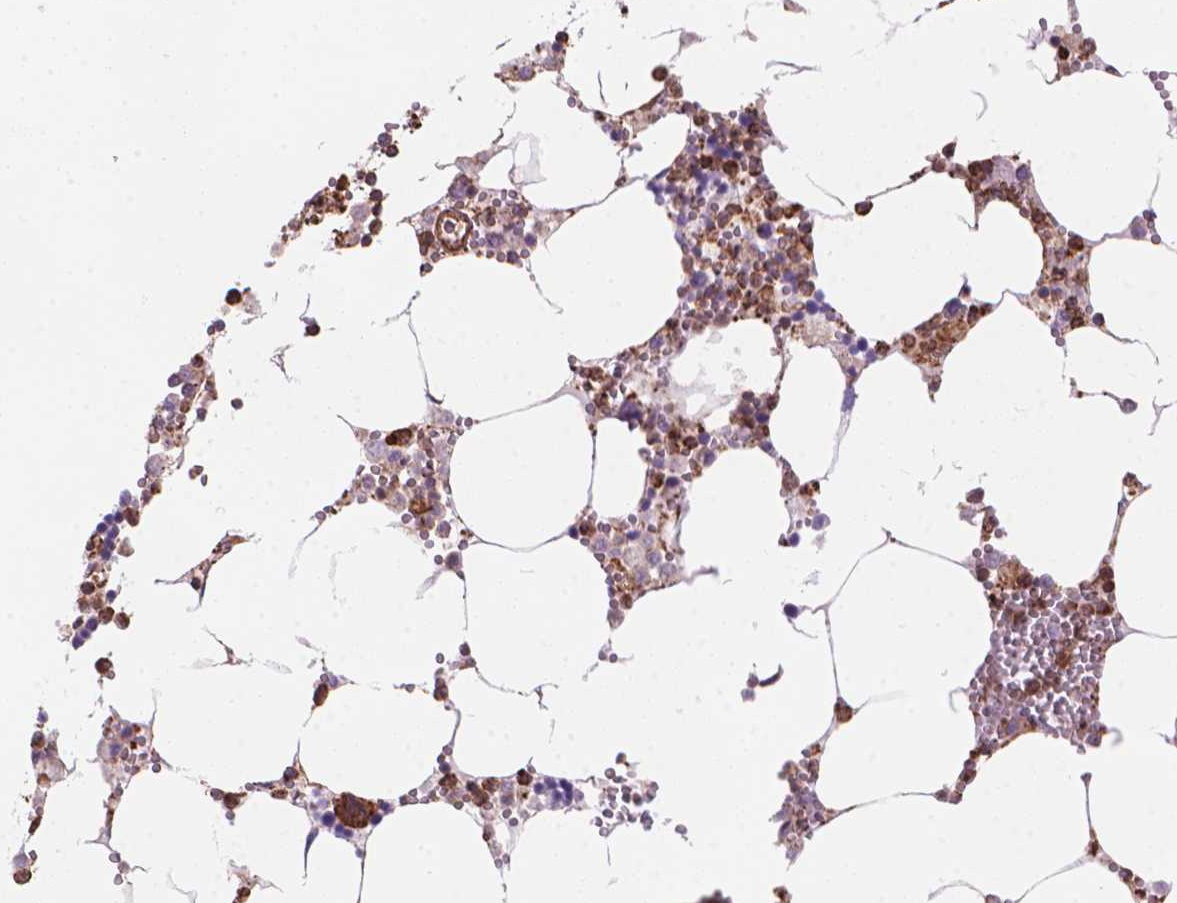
{"staining": {"intensity": "strong", "quantity": "25%-75%", "location": "cytoplasmic/membranous"}, "tissue": "bone marrow", "cell_type": "Hematopoietic cells", "image_type": "normal", "snomed": [{"axis": "morphology", "description": "Normal tissue, NOS"}, {"axis": "topography", "description": "Bone marrow"}], "caption": "IHC of benign human bone marrow shows high levels of strong cytoplasmic/membranous staining in approximately 25%-75% of hematopoietic cells. The staining was performed using DAB to visualize the protein expression in brown, while the nuclei were stained in blue with hematoxylin (Magnification: 20x).", "gene": "PATJ", "patient": {"sex": "male", "age": 54}}